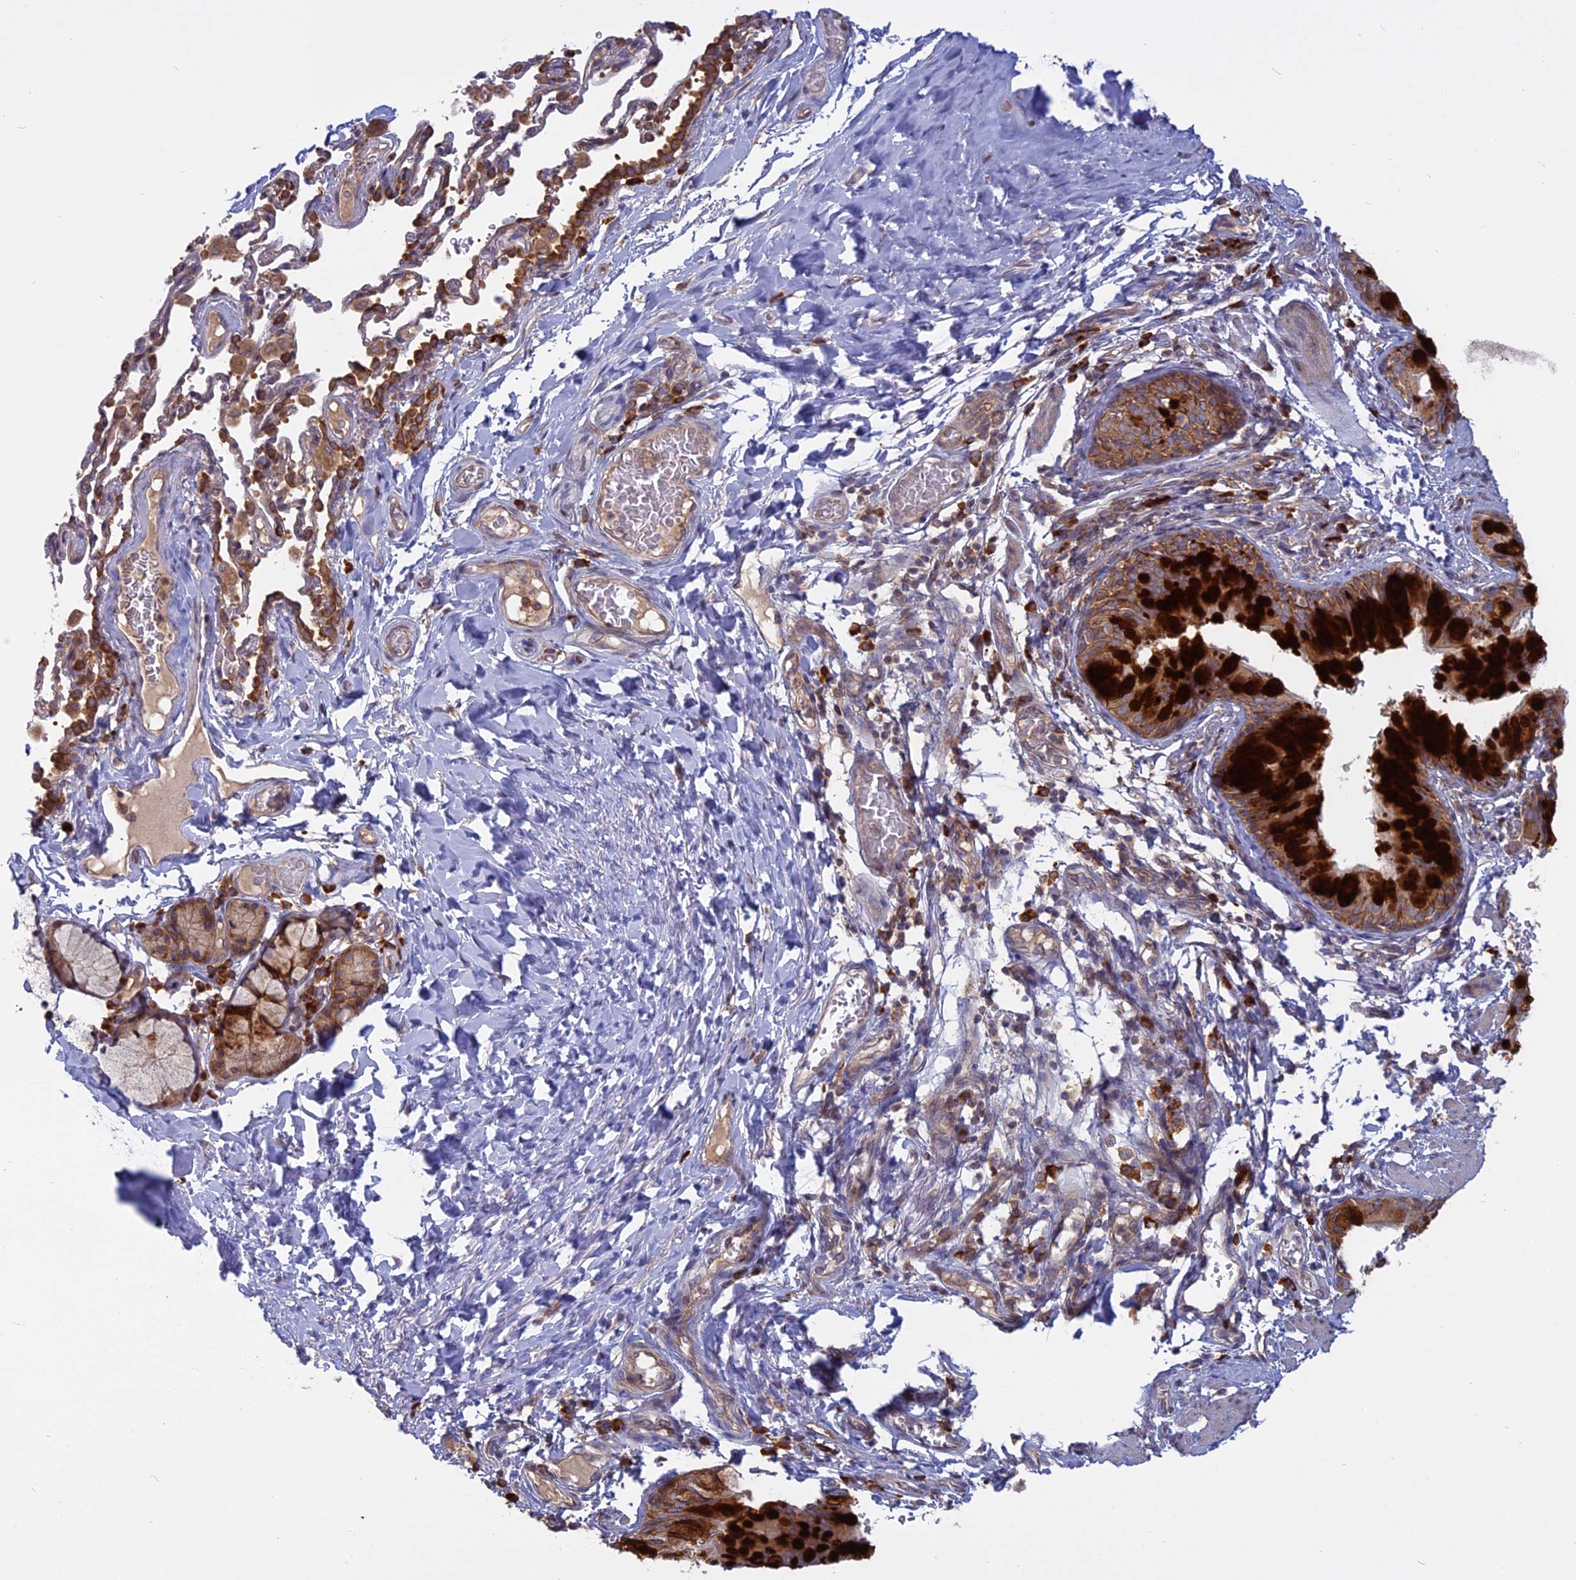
{"staining": {"intensity": "strong", "quantity": ">75%", "location": "cytoplasmic/membranous"}, "tissue": "bronchus", "cell_type": "Respiratory epithelial cells", "image_type": "normal", "snomed": [{"axis": "morphology", "description": "Normal tissue, NOS"}, {"axis": "topography", "description": "Cartilage tissue"}, {"axis": "topography", "description": "Bronchus"}], "caption": "The image reveals staining of unremarkable bronchus, revealing strong cytoplasmic/membranous protein staining (brown color) within respiratory epithelial cells. (DAB (3,3'-diaminobenzidine) IHC with brightfield microscopy, high magnification).", "gene": "TMEM208", "patient": {"sex": "female", "age": 36}}